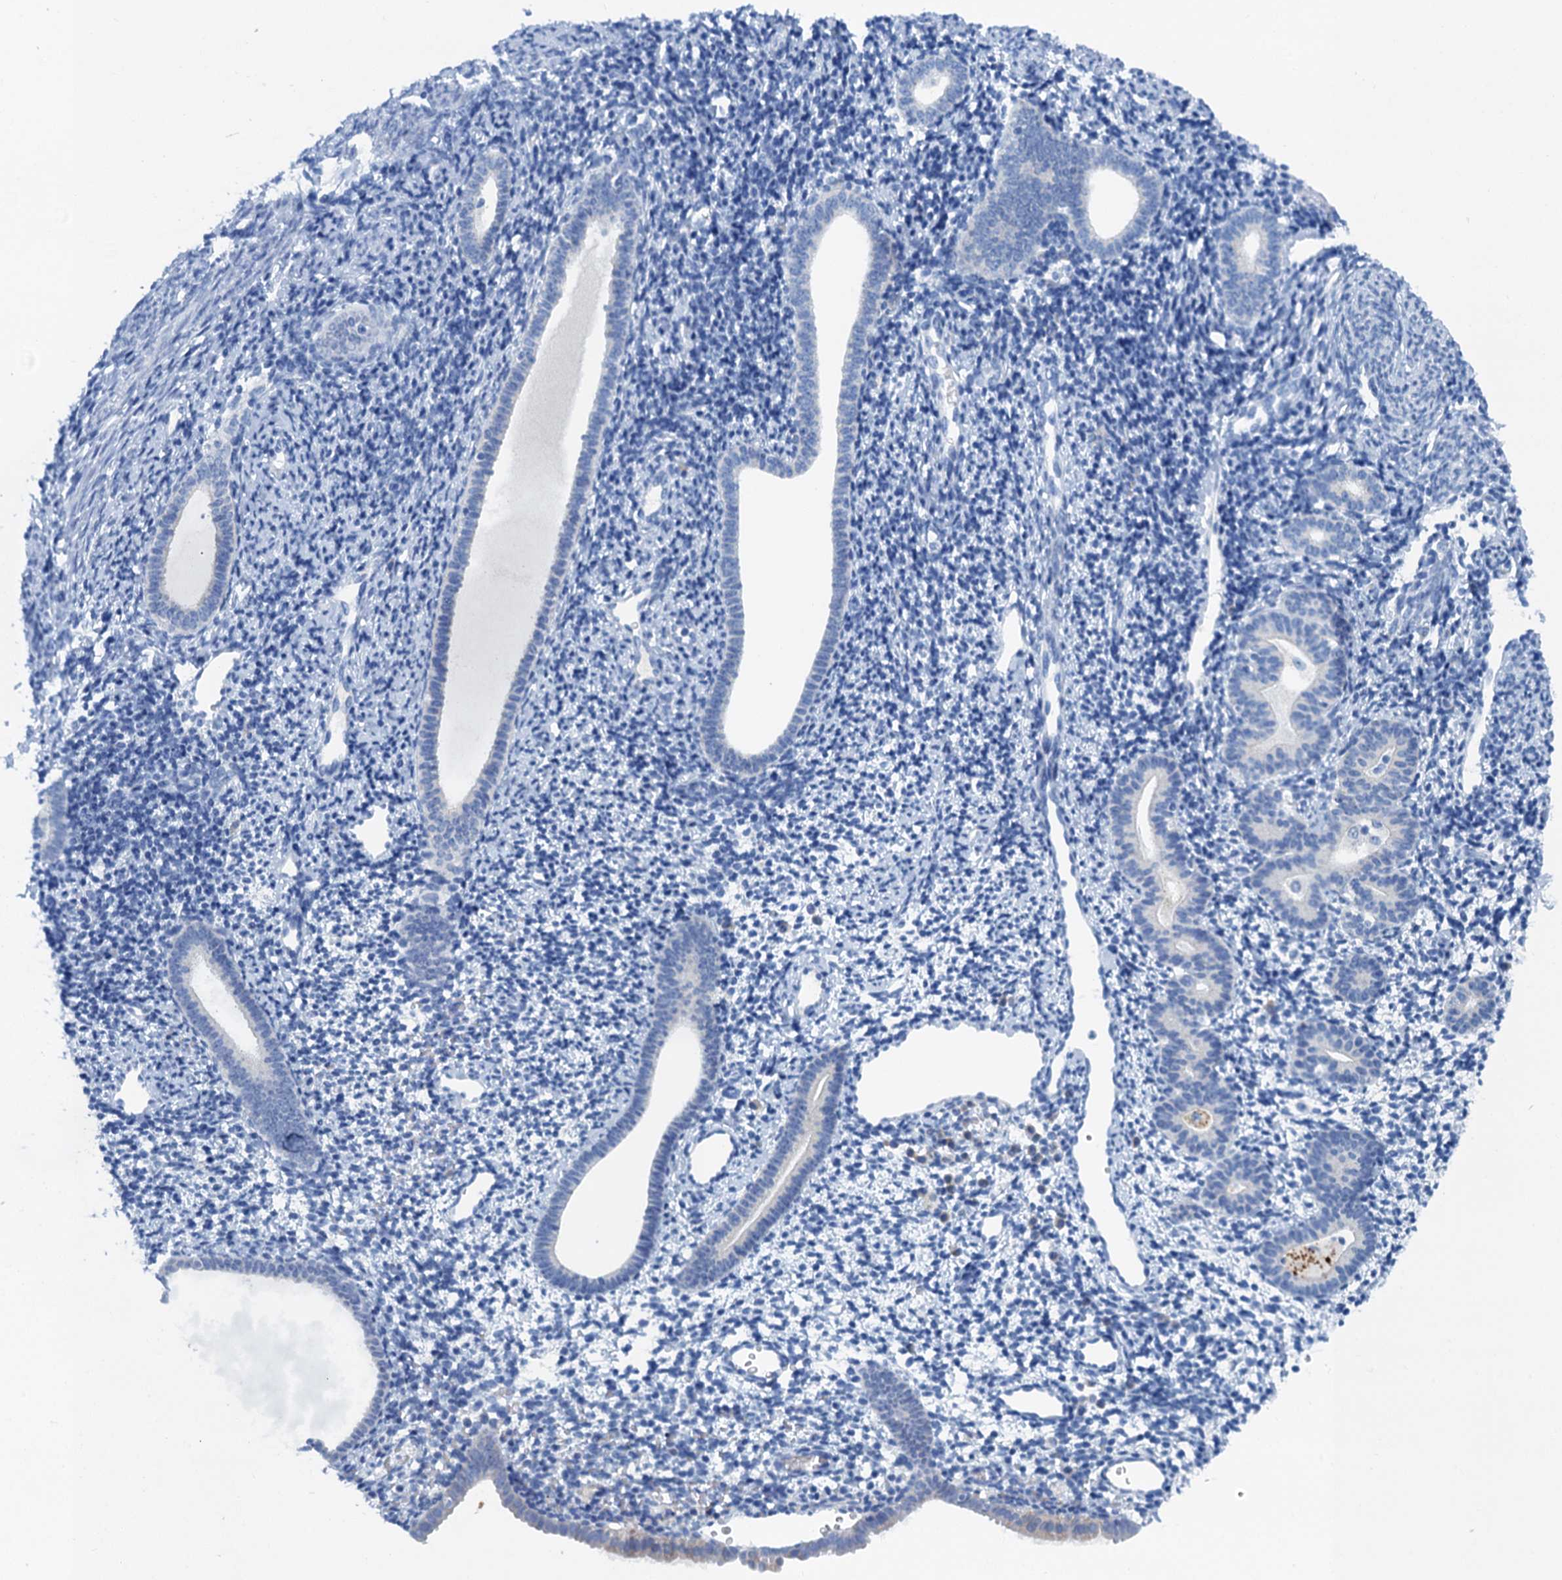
{"staining": {"intensity": "negative", "quantity": "none", "location": "none"}, "tissue": "endometrium", "cell_type": "Cells in endometrial stroma", "image_type": "normal", "snomed": [{"axis": "morphology", "description": "Normal tissue, NOS"}, {"axis": "topography", "description": "Endometrium"}], "caption": "Immunohistochemistry (IHC) photomicrograph of unremarkable endometrium stained for a protein (brown), which reveals no positivity in cells in endometrial stroma. (Brightfield microscopy of DAB IHC at high magnification).", "gene": "MYADML2", "patient": {"sex": "female", "age": 56}}